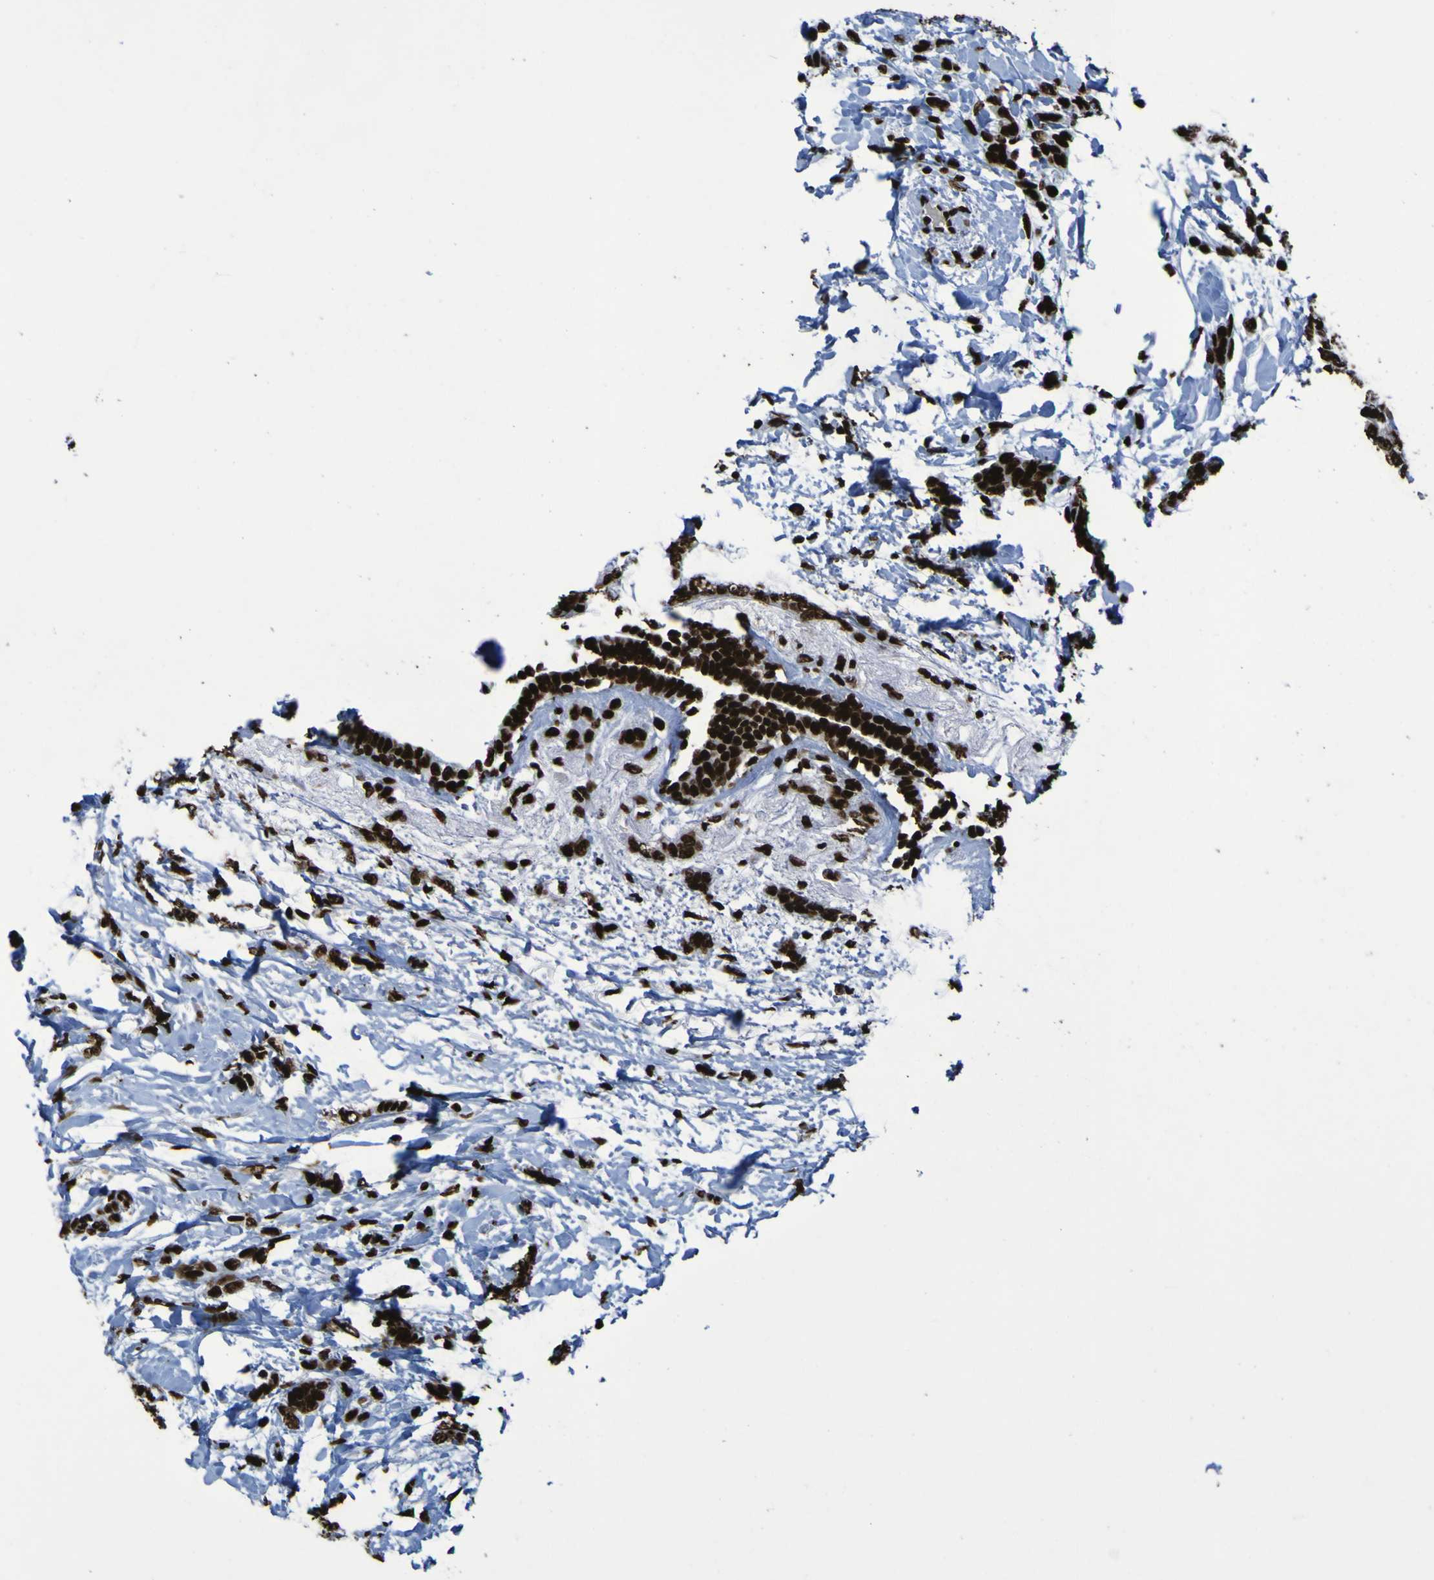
{"staining": {"intensity": "strong", "quantity": ">75%", "location": "nuclear"}, "tissue": "breast cancer", "cell_type": "Tumor cells", "image_type": "cancer", "snomed": [{"axis": "morphology", "description": "Lobular carcinoma, in situ"}, {"axis": "morphology", "description": "Lobular carcinoma"}, {"axis": "topography", "description": "Breast"}], "caption": "This is an image of immunohistochemistry (IHC) staining of lobular carcinoma in situ (breast), which shows strong positivity in the nuclear of tumor cells.", "gene": "NPM1", "patient": {"sex": "female", "age": 41}}